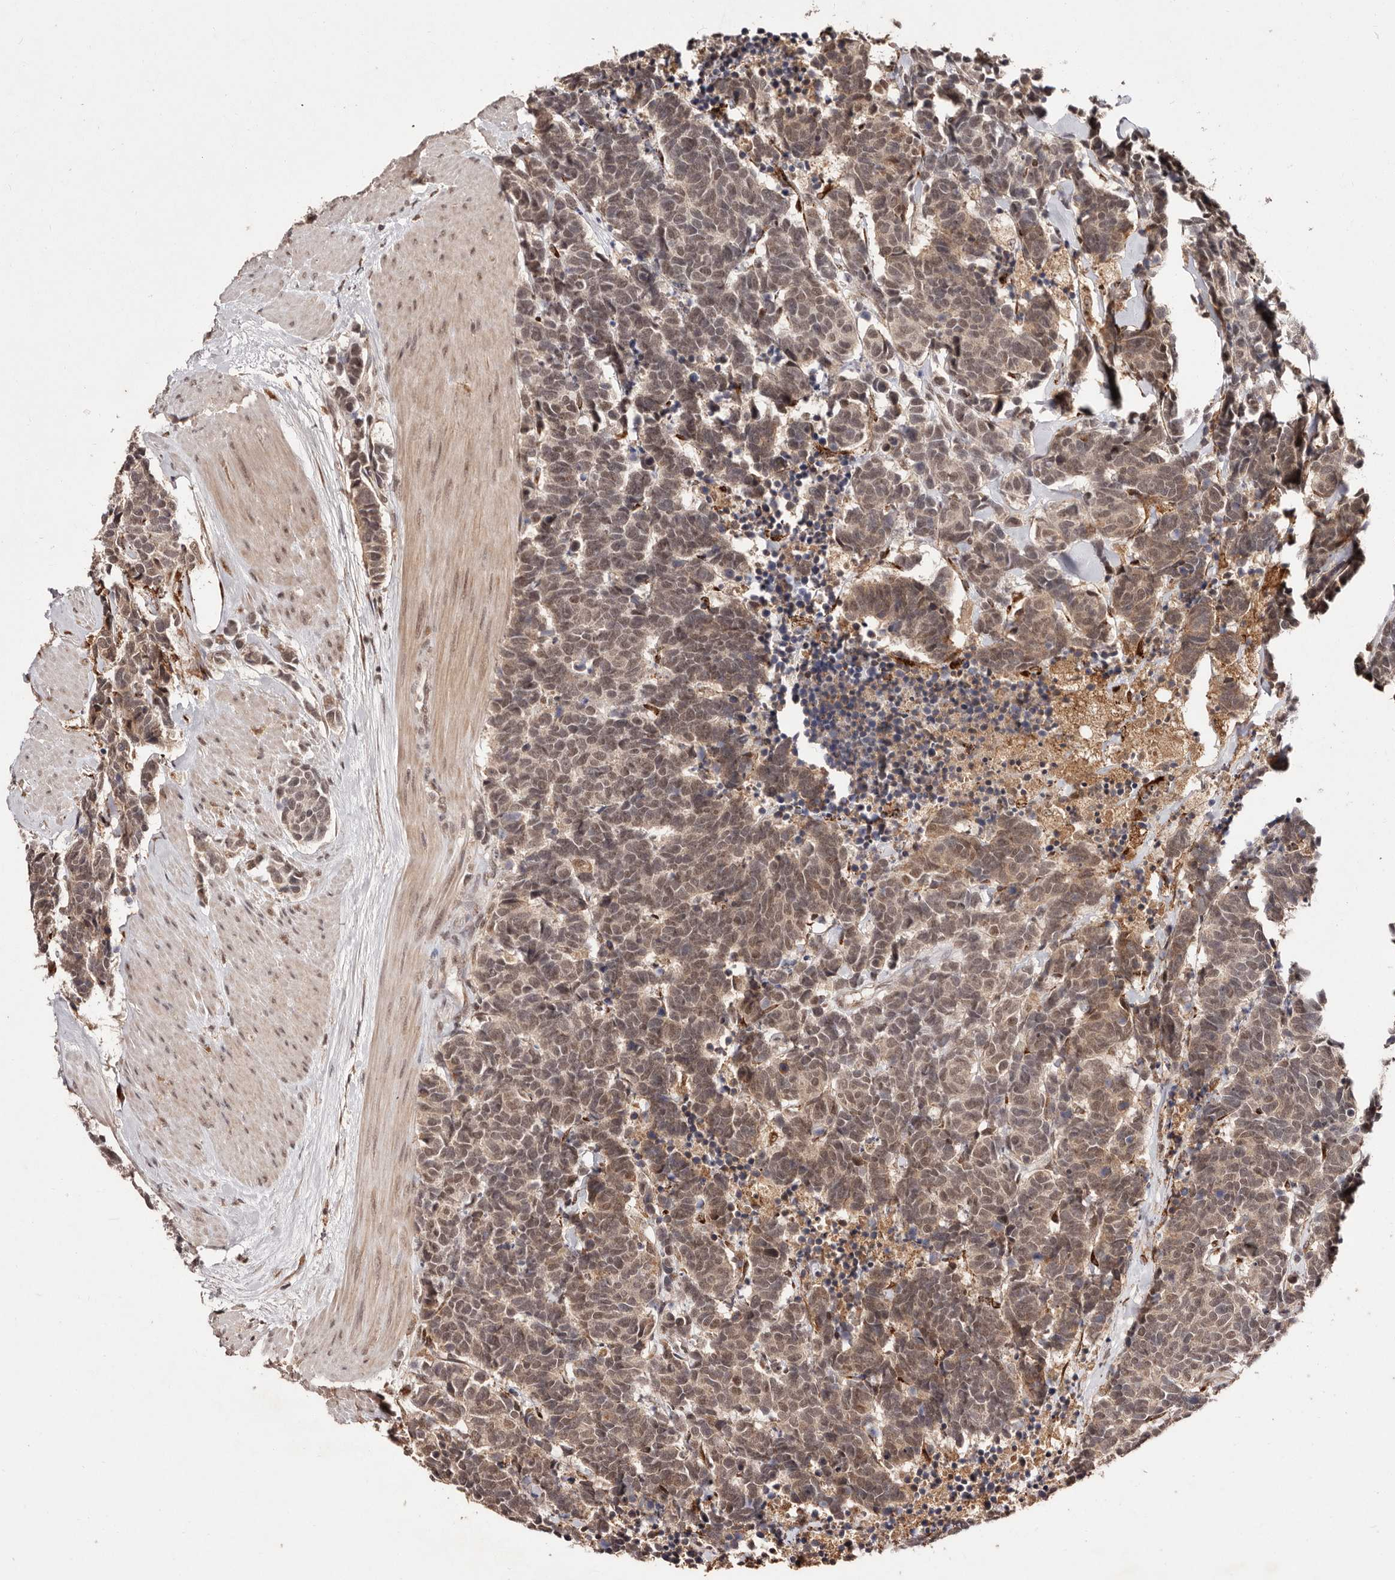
{"staining": {"intensity": "moderate", "quantity": ">75%", "location": "cytoplasmic/membranous,nuclear"}, "tissue": "carcinoid", "cell_type": "Tumor cells", "image_type": "cancer", "snomed": [{"axis": "morphology", "description": "Carcinoma, NOS"}, {"axis": "morphology", "description": "Carcinoid, malignant, NOS"}, {"axis": "topography", "description": "Urinary bladder"}], "caption": "An IHC photomicrograph of neoplastic tissue is shown. Protein staining in brown highlights moderate cytoplasmic/membranous and nuclear positivity in carcinoid (malignant) within tumor cells.", "gene": "BICRAL", "patient": {"sex": "male", "age": 57}}